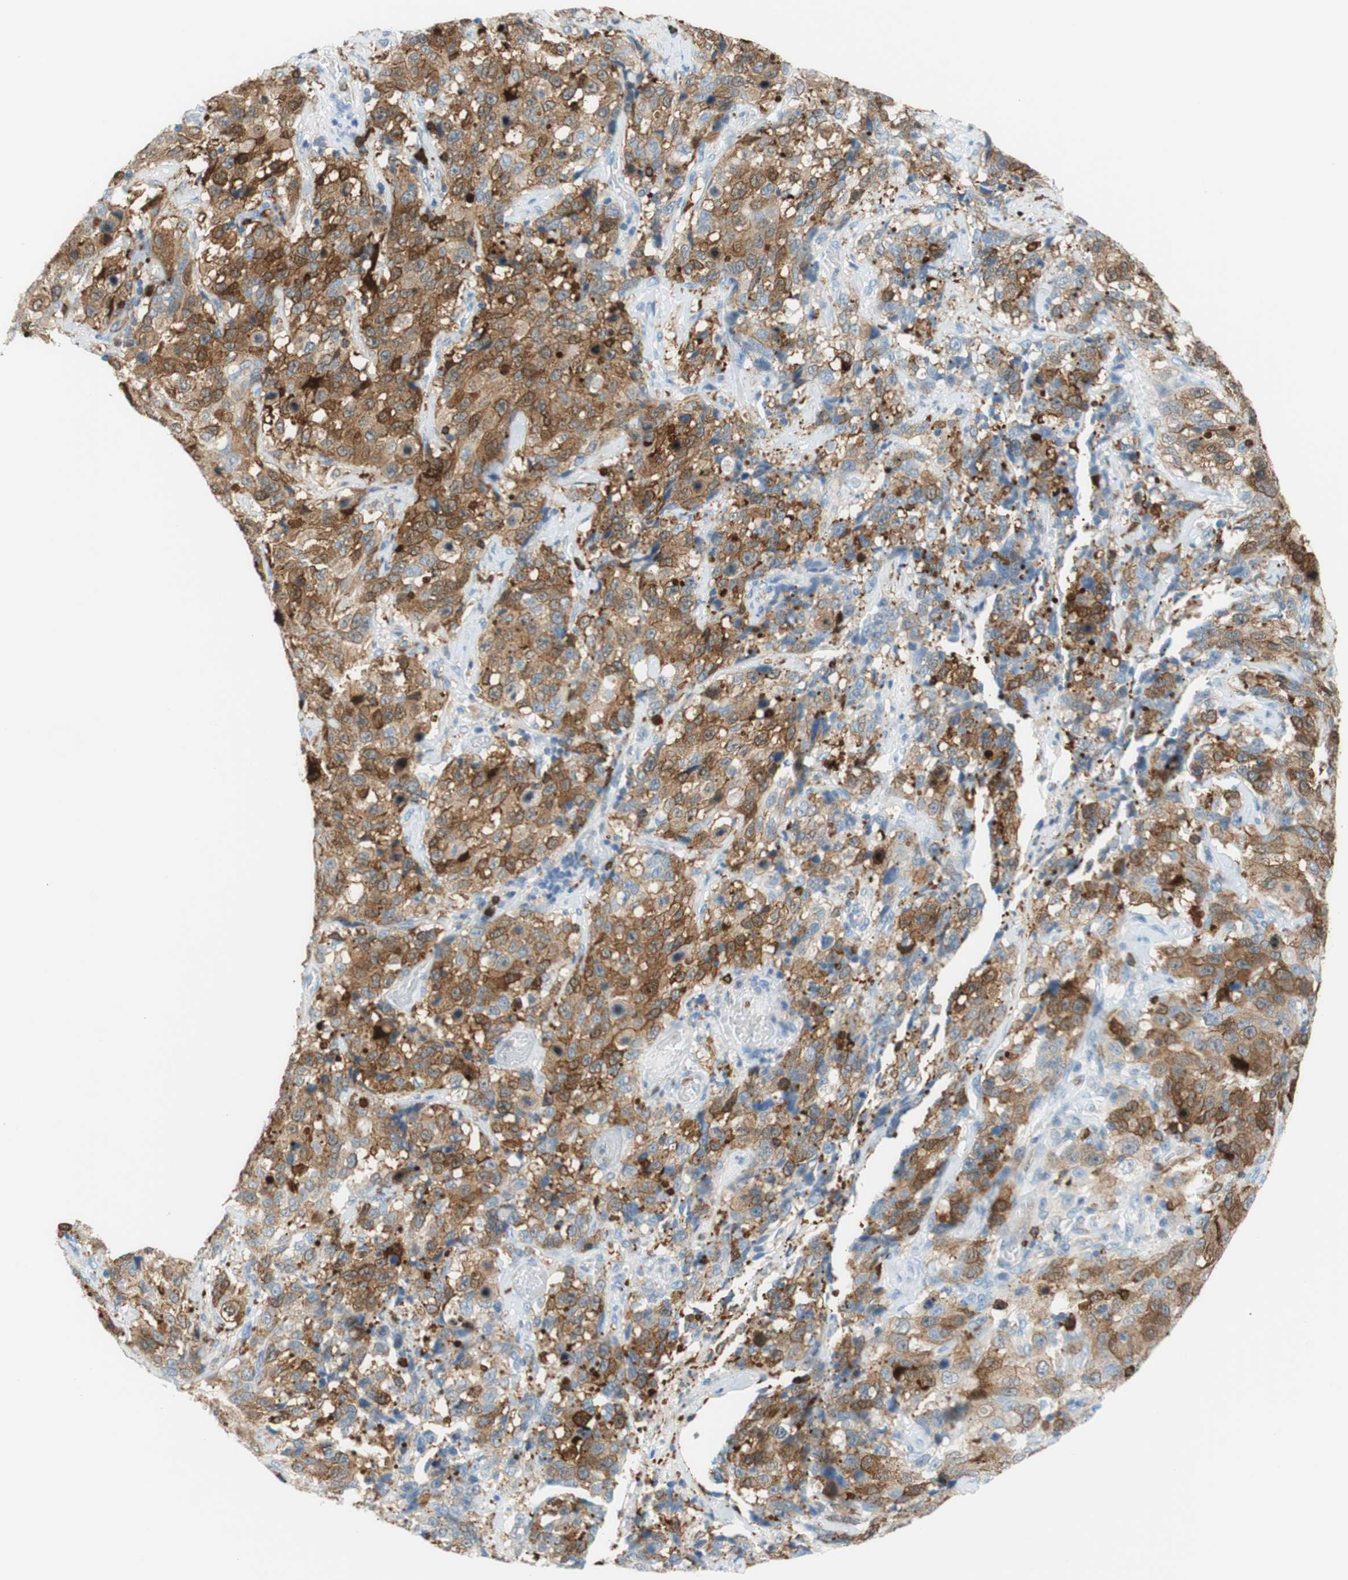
{"staining": {"intensity": "moderate", "quantity": "25%-75%", "location": "cytoplasmic/membranous"}, "tissue": "stomach cancer", "cell_type": "Tumor cells", "image_type": "cancer", "snomed": [{"axis": "morphology", "description": "Normal tissue, NOS"}, {"axis": "morphology", "description": "Adenocarcinoma, NOS"}, {"axis": "topography", "description": "Stomach"}], "caption": "Tumor cells reveal moderate cytoplasmic/membranous staining in about 25%-75% of cells in stomach cancer.", "gene": "STMN1", "patient": {"sex": "male", "age": 48}}